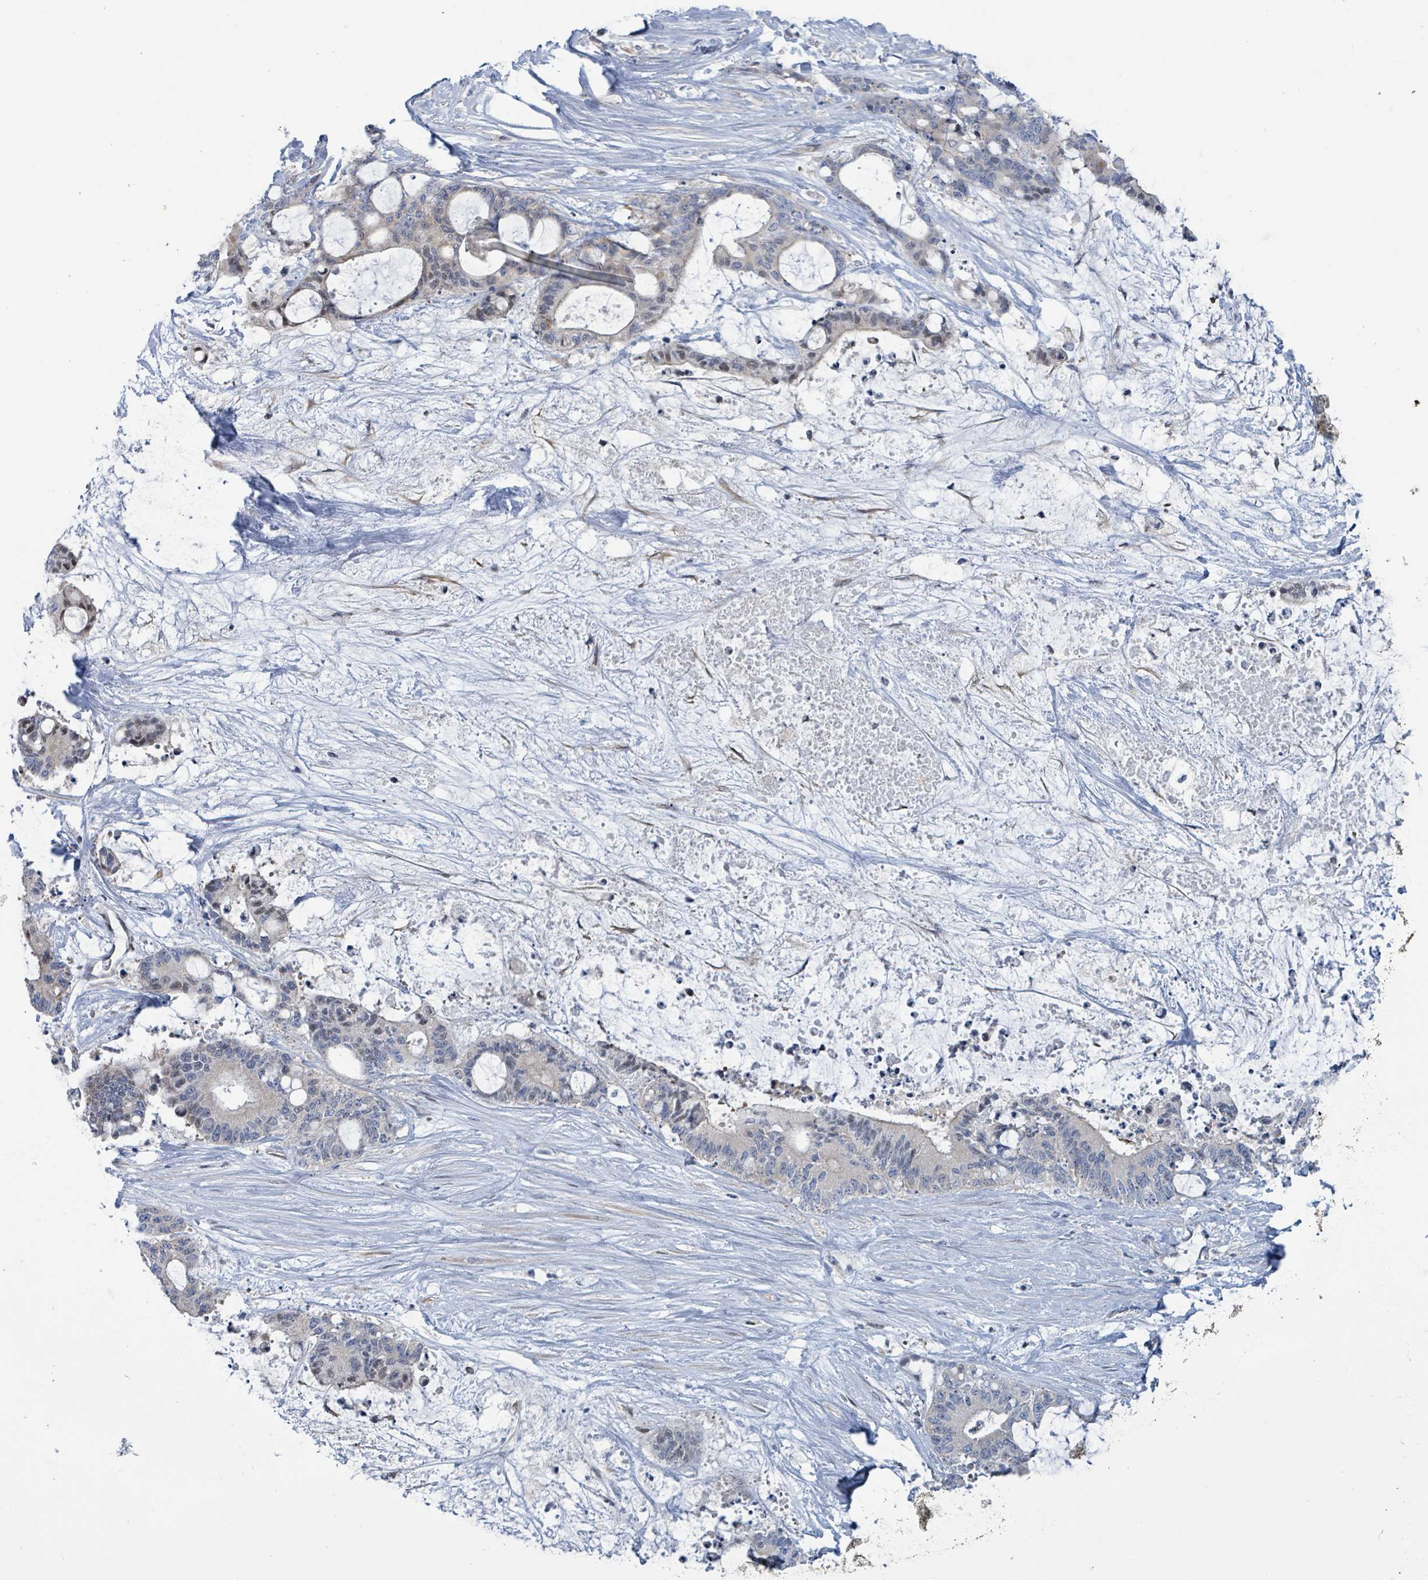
{"staining": {"intensity": "negative", "quantity": "none", "location": "none"}, "tissue": "liver cancer", "cell_type": "Tumor cells", "image_type": "cancer", "snomed": [{"axis": "morphology", "description": "Normal tissue, NOS"}, {"axis": "morphology", "description": "Cholangiocarcinoma"}, {"axis": "topography", "description": "Liver"}, {"axis": "topography", "description": "Peripheral nerve tissue"}], "caption": "DAB (3,3'-diaminobenzidine) immunohistochemical staining of liver cancer (cholangiocarcinoma) reveals no significant positivity in tumor cells.", "gene": "DGKZ", "patient": {"sex": "female", "age": 73}}